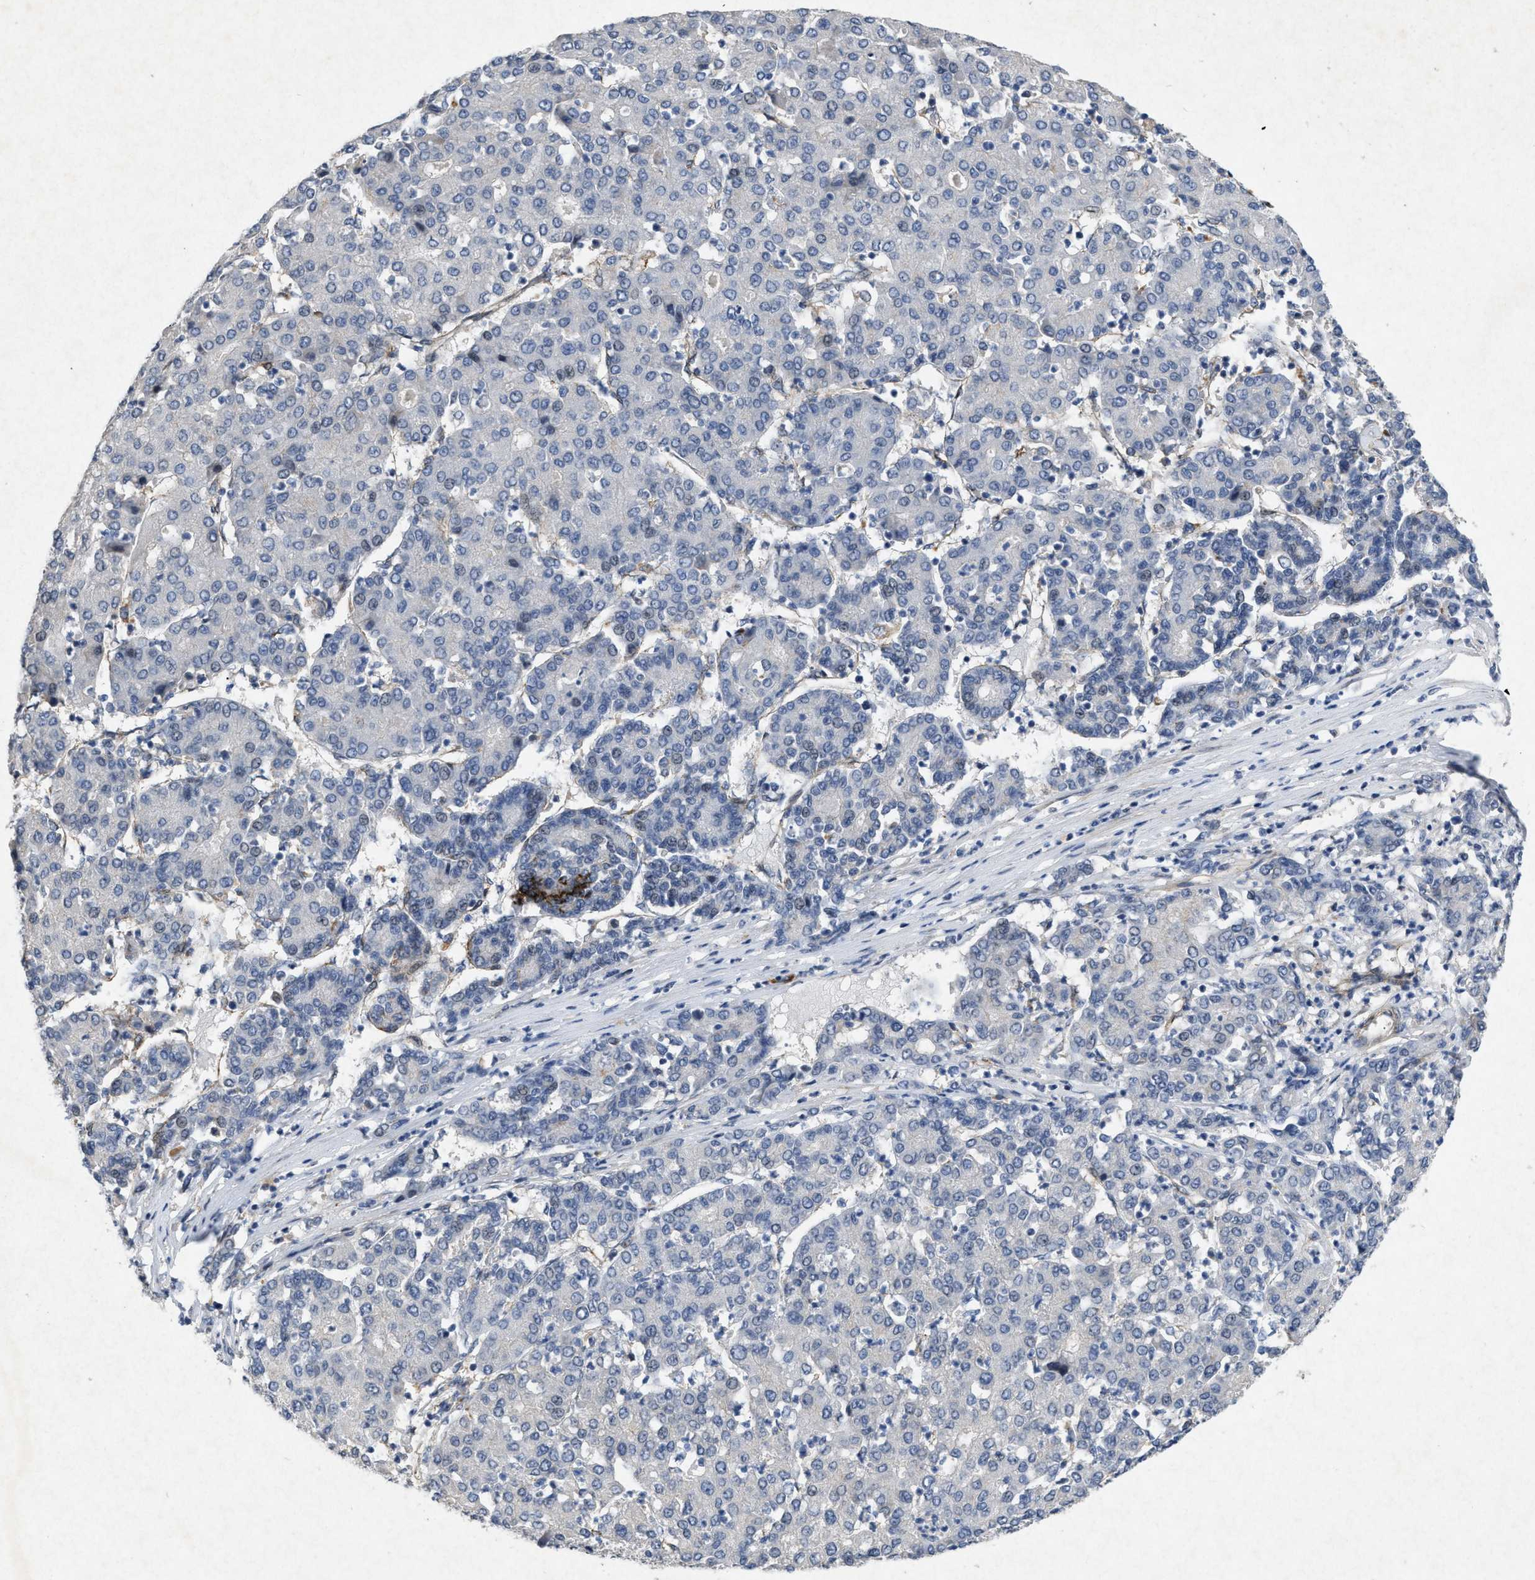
{"staining": {"intensity": "negative", "quantity": "none", "location": "none"}, "tissue": "liver cancer", "cell_type": "Tumor cells", "image_type": "cancer", "snomed": [{"axis": "morphology", "description": "Carcinoma, Hepatocellular, NOS"}, {"axis": "topography", "description": "Liver"}], "caption": "A high-resolution micrograph shows immunohistochemistry staining of liver cancer (hepatocellular carcinoma), which demonstrates no significant expression in tumor cells.", "gene": "PDGFRA", "patient": {"sex": "male", "age": 65}}